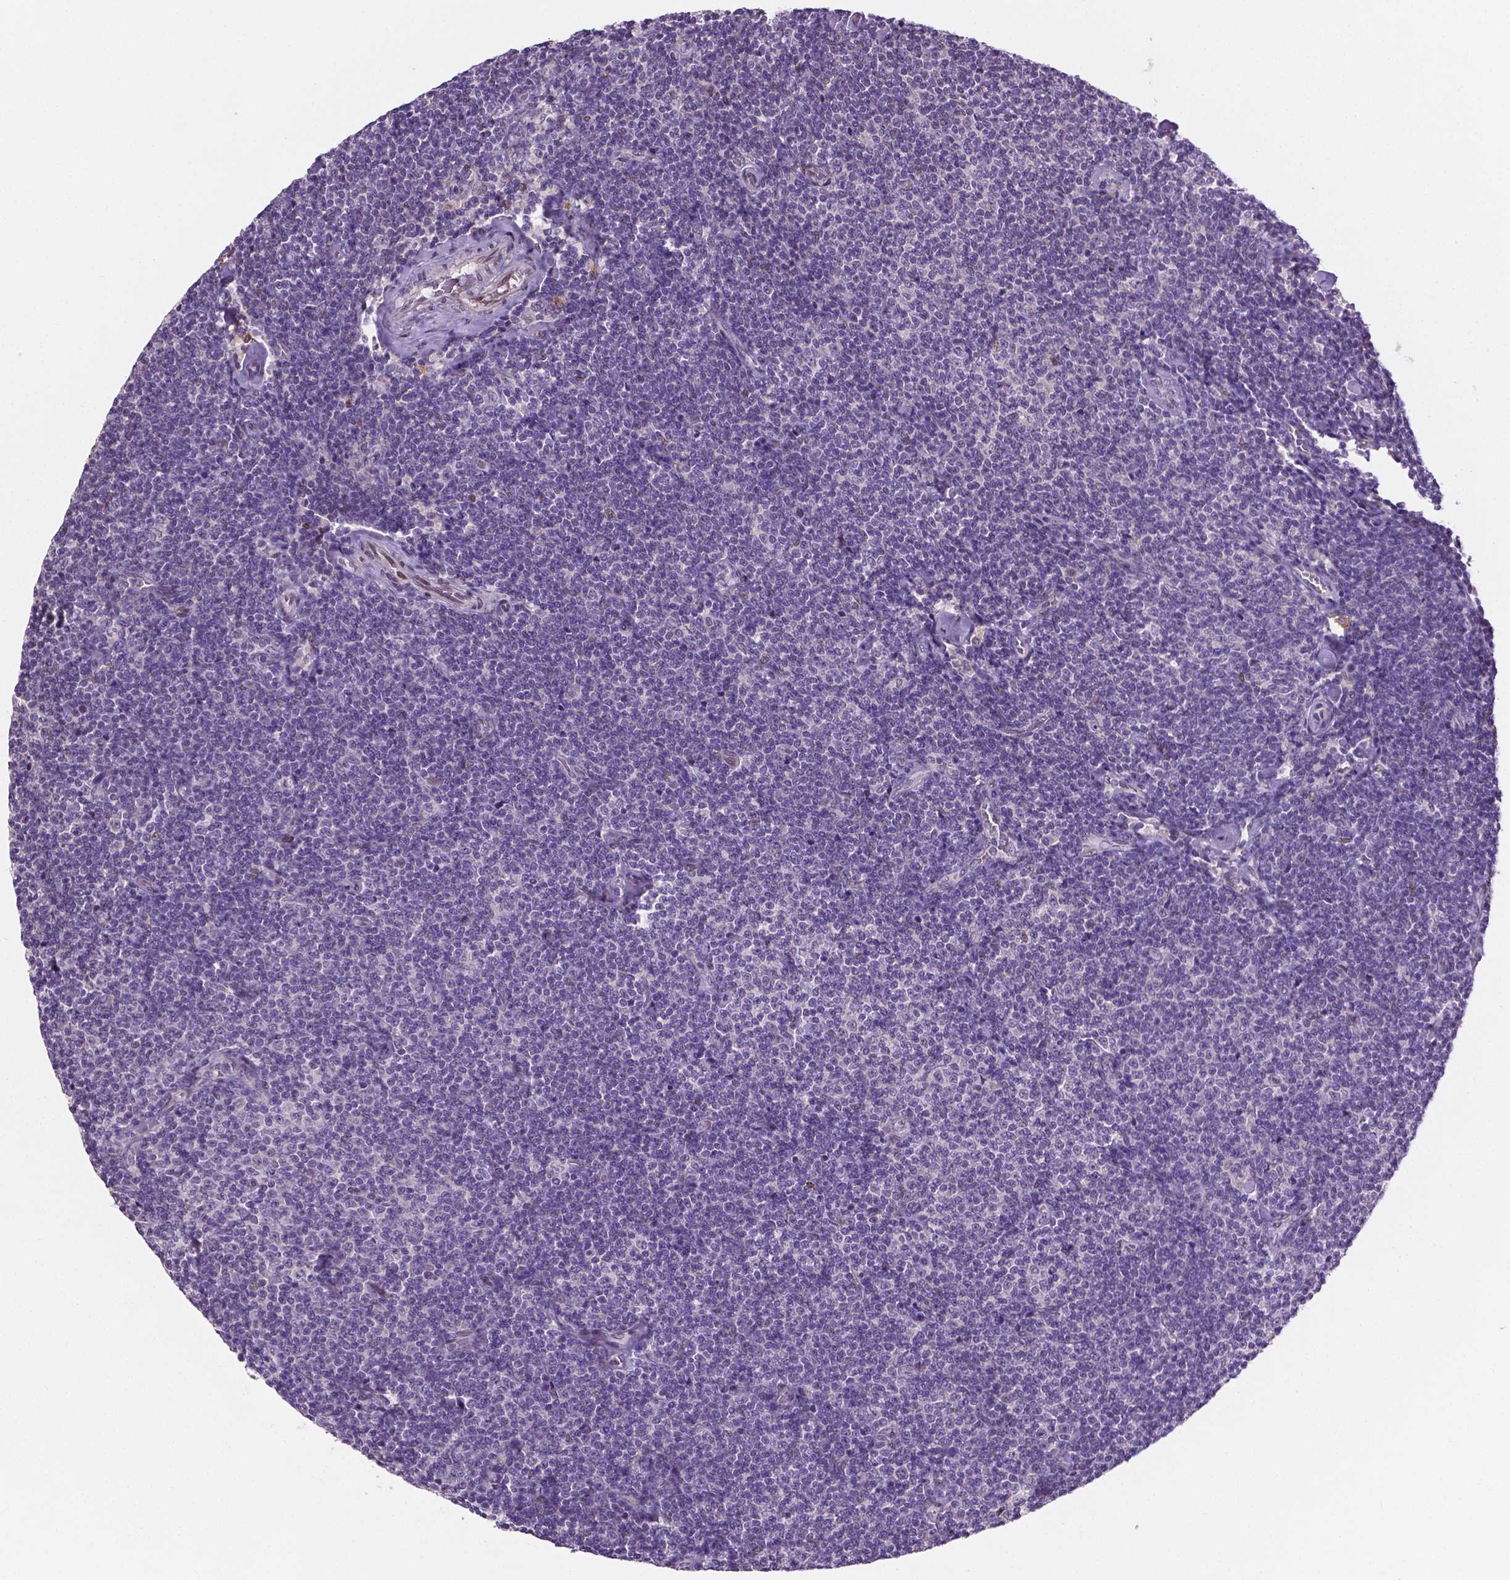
{"staining": {"intensity": "negative", "quantity": "none", "location": "none"}, "tissue": "lymphoma", "cell_type": "Tumor cells", "image_type": "cancer", "snomed": [{"axis": "morphology", "description": "Malignant lymphoma, non-Hodgkin's type, Low grade"}, {"axis": "topography", "description": "Lymph node"}], "caption": "Tumor cells show no significant protein positivity in lymphoma.", "gene": "IRF6", "patient": {"sex": "male", "age": 81}}